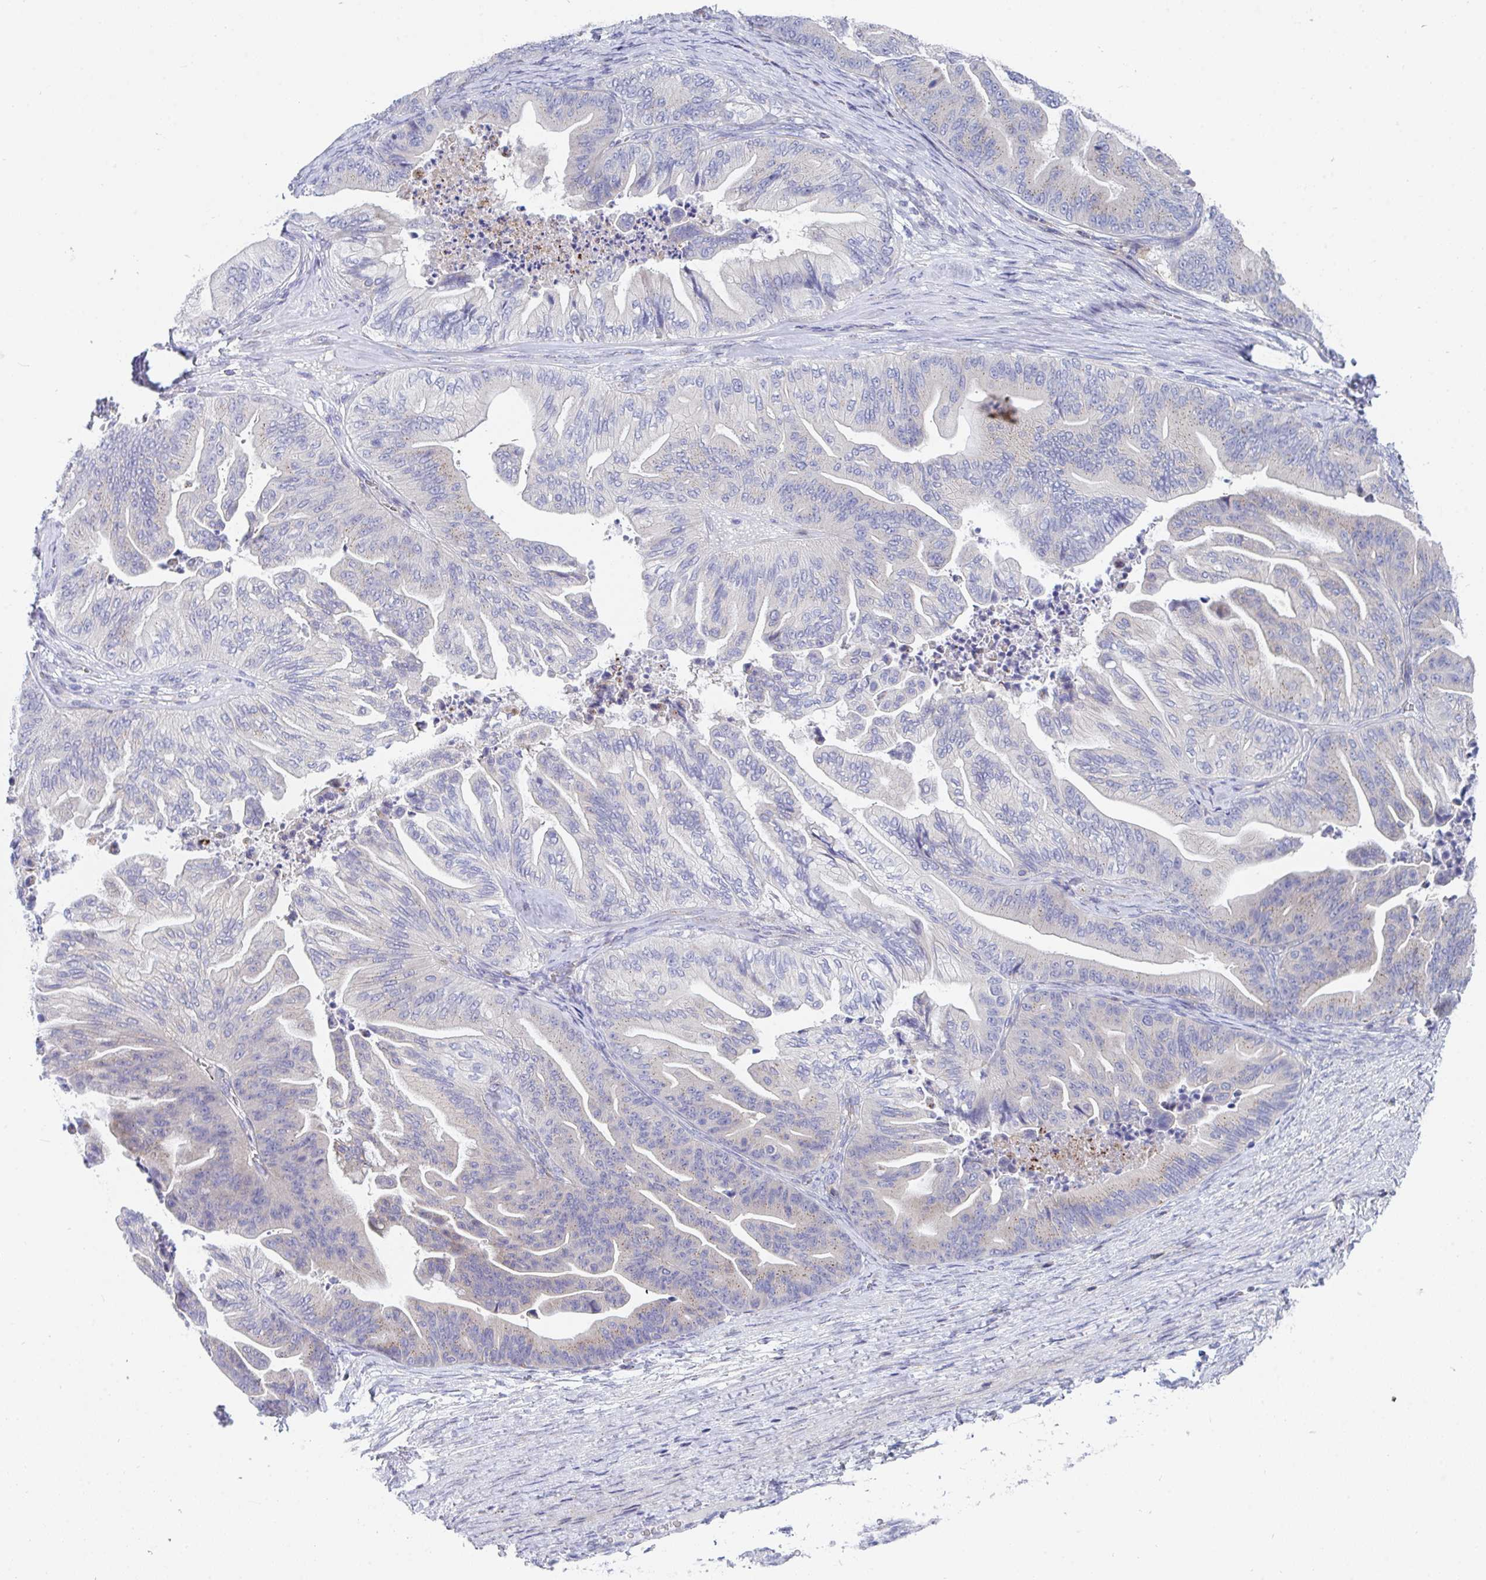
{"staining": {"intensity": "negative", "quantity": "none", "location": "none"}, "tissue": "ovarian cancer", "cell_type": "Tumor cells", "image_type": "cancer", "snomed": [{"axis": "morphology", "description": "Cystadenocarcinoma, mucinous, NOS"}, {"axis": "topography", "description": "Ovary"}], "caption": "Micrograph shows no protein expression in tumor cells of ovarian mucinous cystadenocarcinoma tissue.", "gene": "FRMD3", "patient": {"sex": "female", "age": 67}}